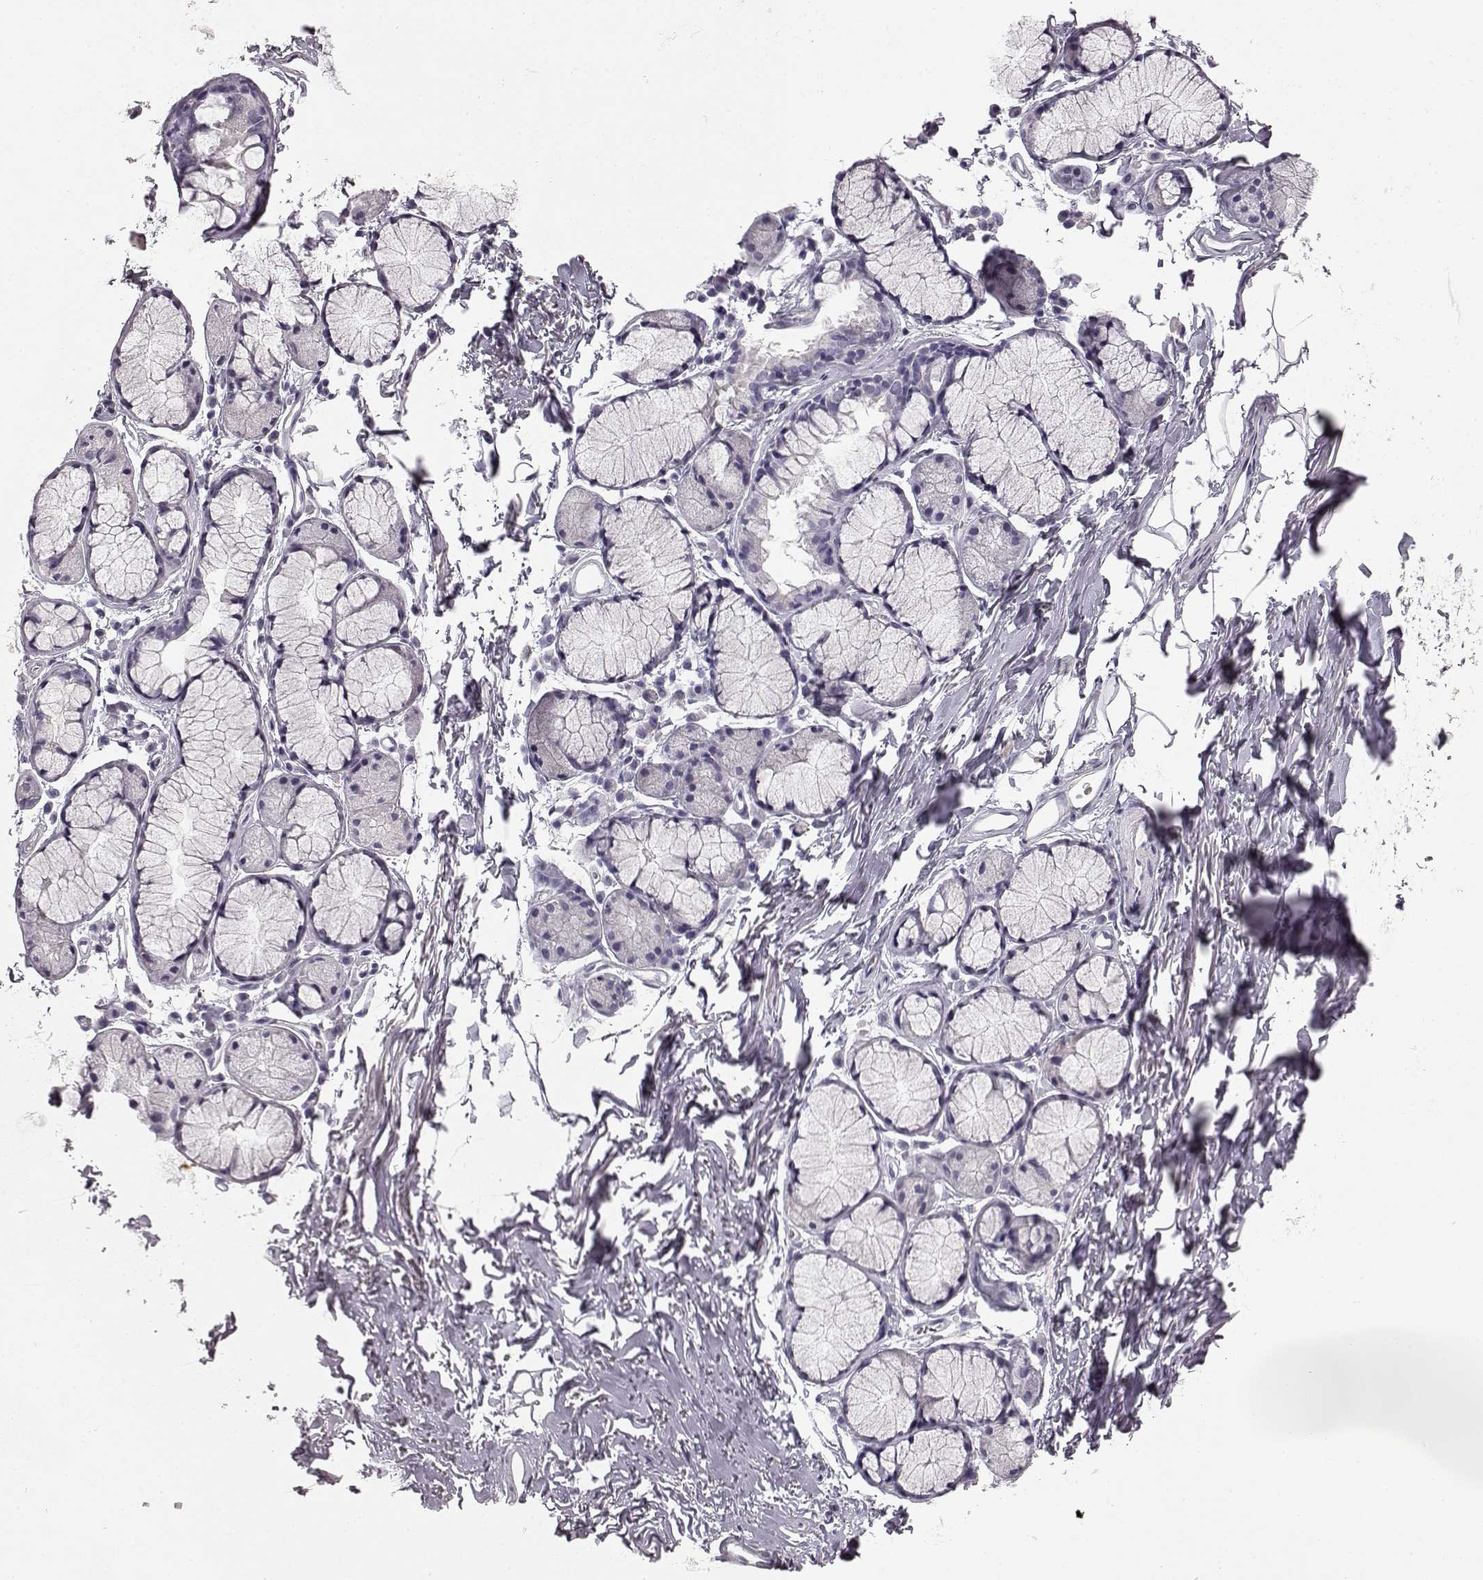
{"staining": {"intensity": "negative", "quantity": "none", "location": "none"}, "tissue": "adipose tissue", "cell_type": "Adipocytes", "image_type": "normal", "snomed": [{"axis": "morphology", "description": "Normal tissue, NOS"}, {"axis": "topography", "description": "Cartilage tissue"}, {"axis": "topography", "description": "Bronchus"}], "caption": "Photomicrograph shows no protein positivity in adipocytes of benign adipose tissue.", "gene": "KRT81", "patient": {"sex": "female", "age": 79}}